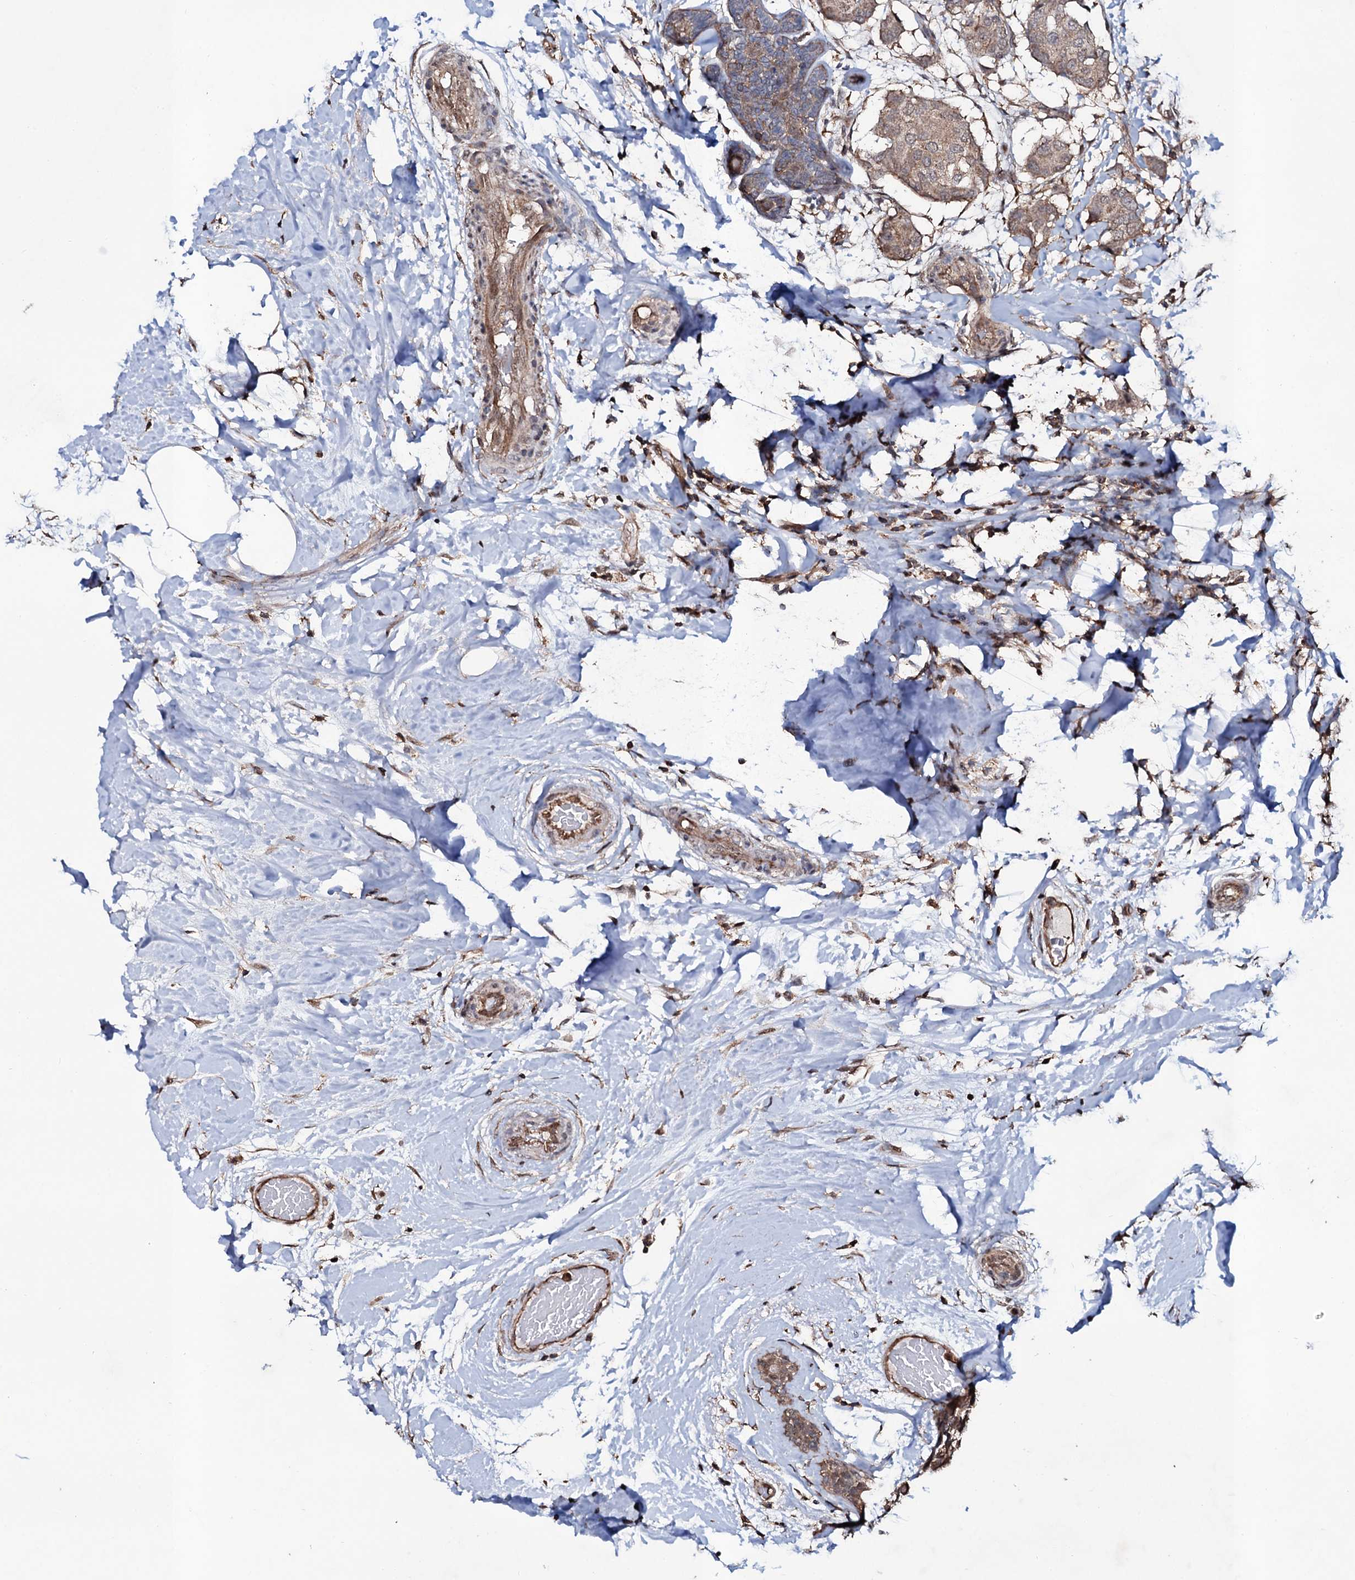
{"staining": {"intensity": "moderate", "quantity": ">75%", "location": "cytoplasmic/membranous"}, "tissue": "breast cancer", "cell_type": "Tumor cells", "image_type": "cancer", "snomed": [{"axis": "morphology", "description": "Duct carcinoma"}, {"axis": "topography", "description": "Breast"}], "caption": "This histopathology image reveals immunohistochemistry staining of human invasive ductal carcinoma (breast), with medium moderate cytoplasmic/membranous positivity in about >75% of tumor cells.", "gene": "COG6", "patient": {"sex": "female", "age": 75}}